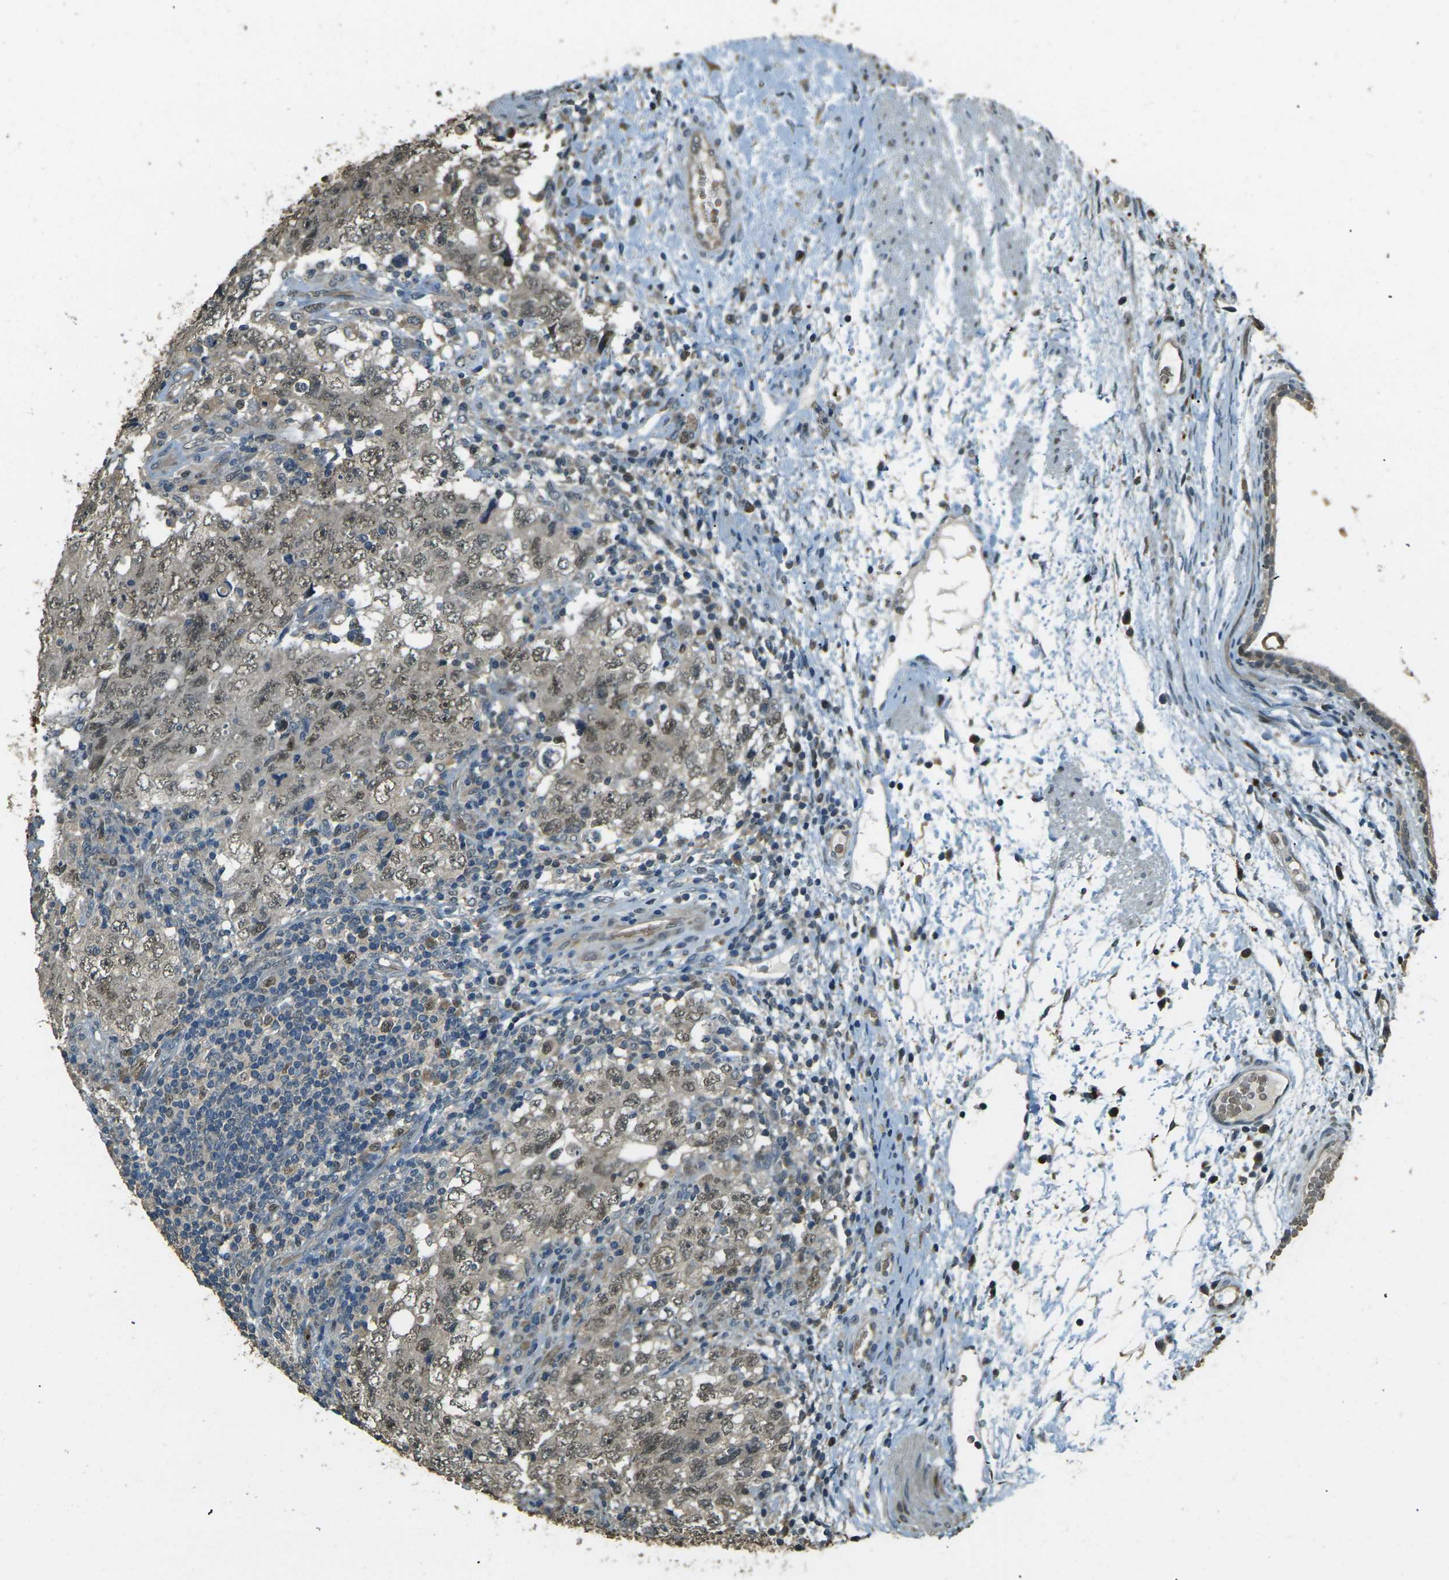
{"staining": {"intensity": "weak", "quantity": ">75%", "location": "cytoplasmic/membranous,nuclear"}, "tissue": "testis cancer", "cell_type": "Tumor cells", "image_type": "cancer", "snomed": [{"axis": "morphology", "description": "Carcinoma, Embryonal, NOS"}, {"axis": "topography", "description": "Testis"}], "caption": "Testis cancer was stained to show a protein in brown. There is low levels of weak cytoplasmic/membranous and nuclear expression in about >75% of tumor cells. (Stains: DAB in brown, nuclei in blue, Microscopy: brightfield microscopy at high magnification).", "gene": "TOR1A", "patient": {"sex": "male", "age": 26}}